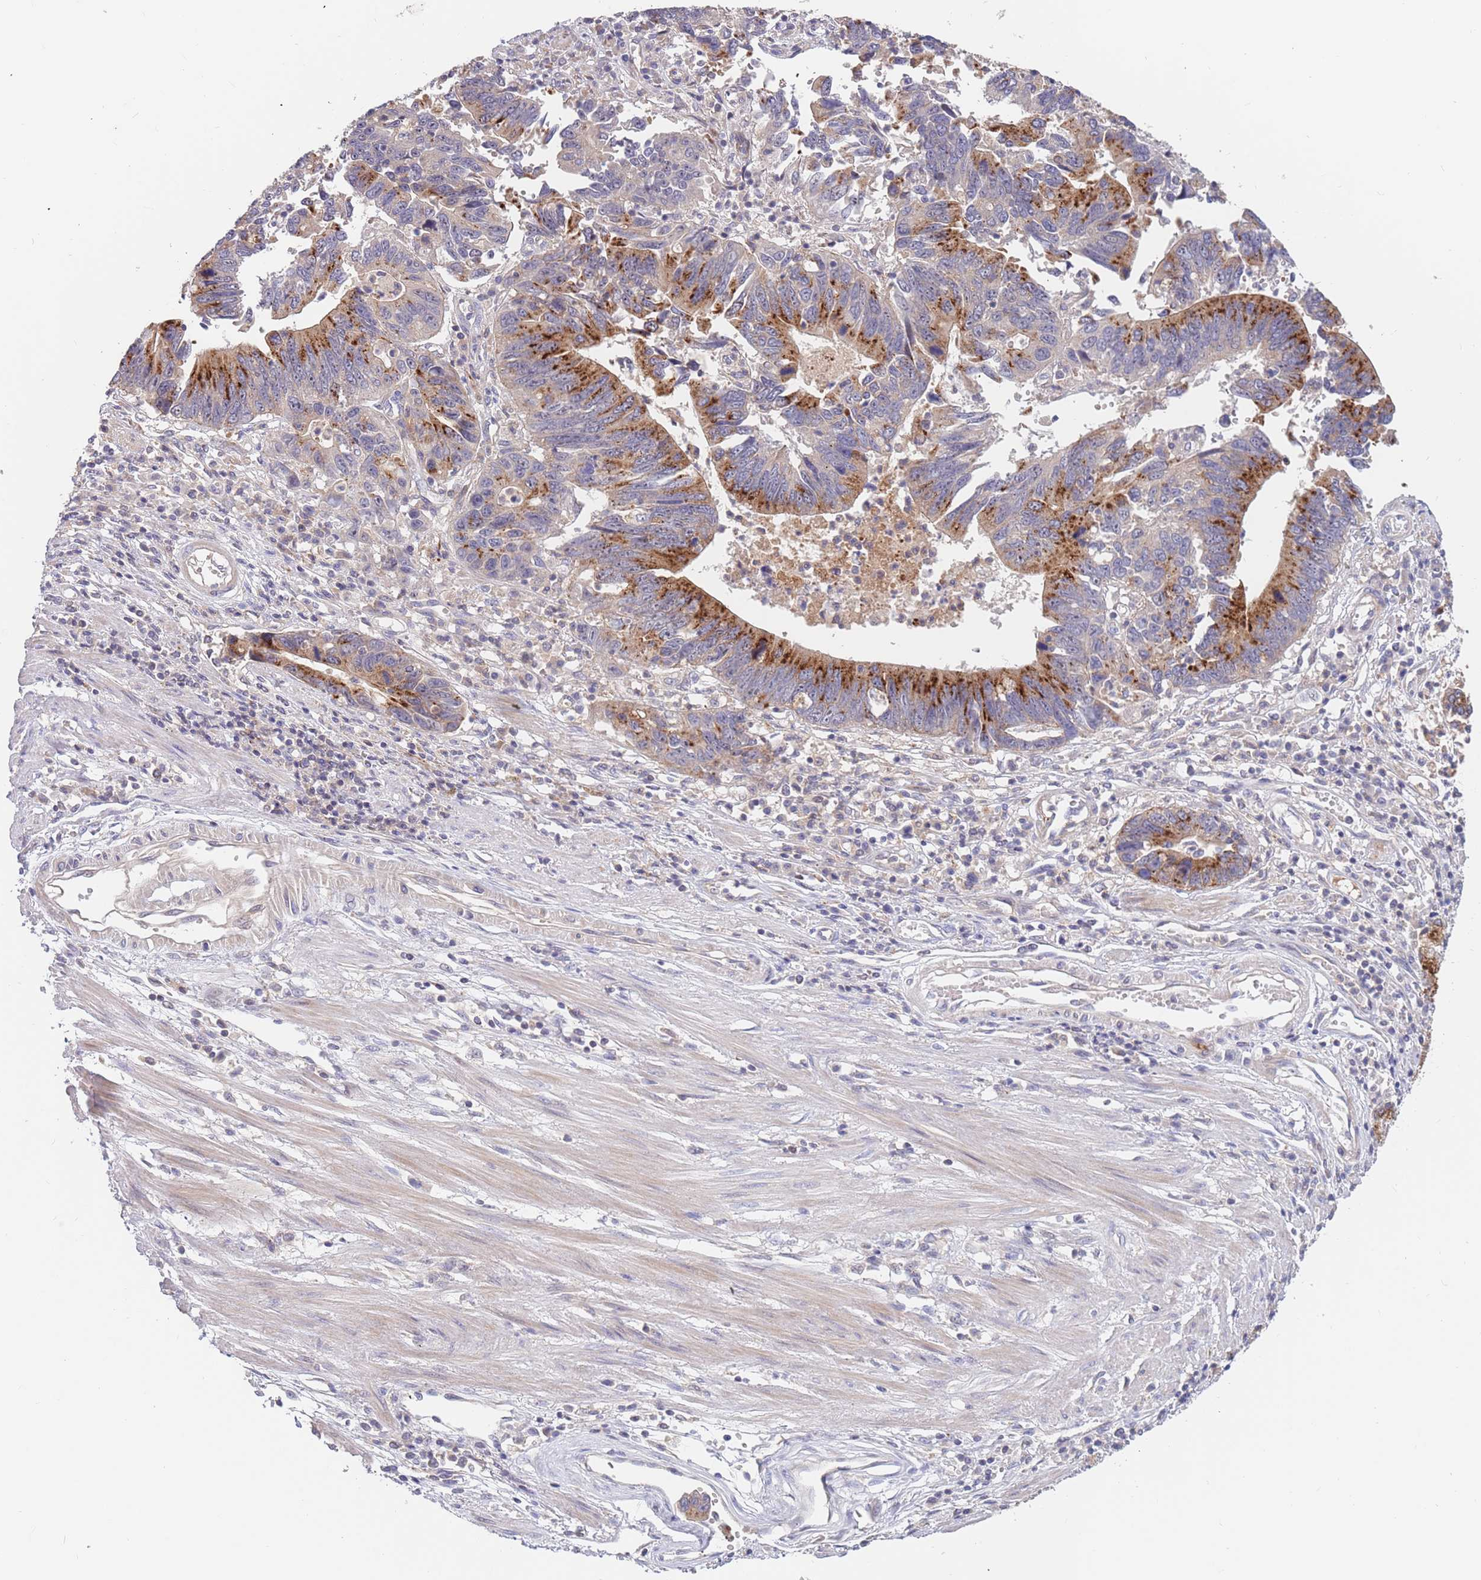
{"staining": {"intensity": "strong", "quantity": "25%-75%", "location": "cytoplasmic/membranous"}, "tissue": "stomach cancer", "cell_type": "Tumor cells", "image_type": "cancer", "snomed": [{"axis": "morphology", "description": "Adenocarcinoma, NOS"}, {"axis": "topography", "description": "Stomach"}], "caption": "Human adenocarcinoma (stomach) stained with a protein marker demonstrates strong staining in tumor cells.", "gene": "BORCS5", "patient": {"sex": "male", "age": 59}}